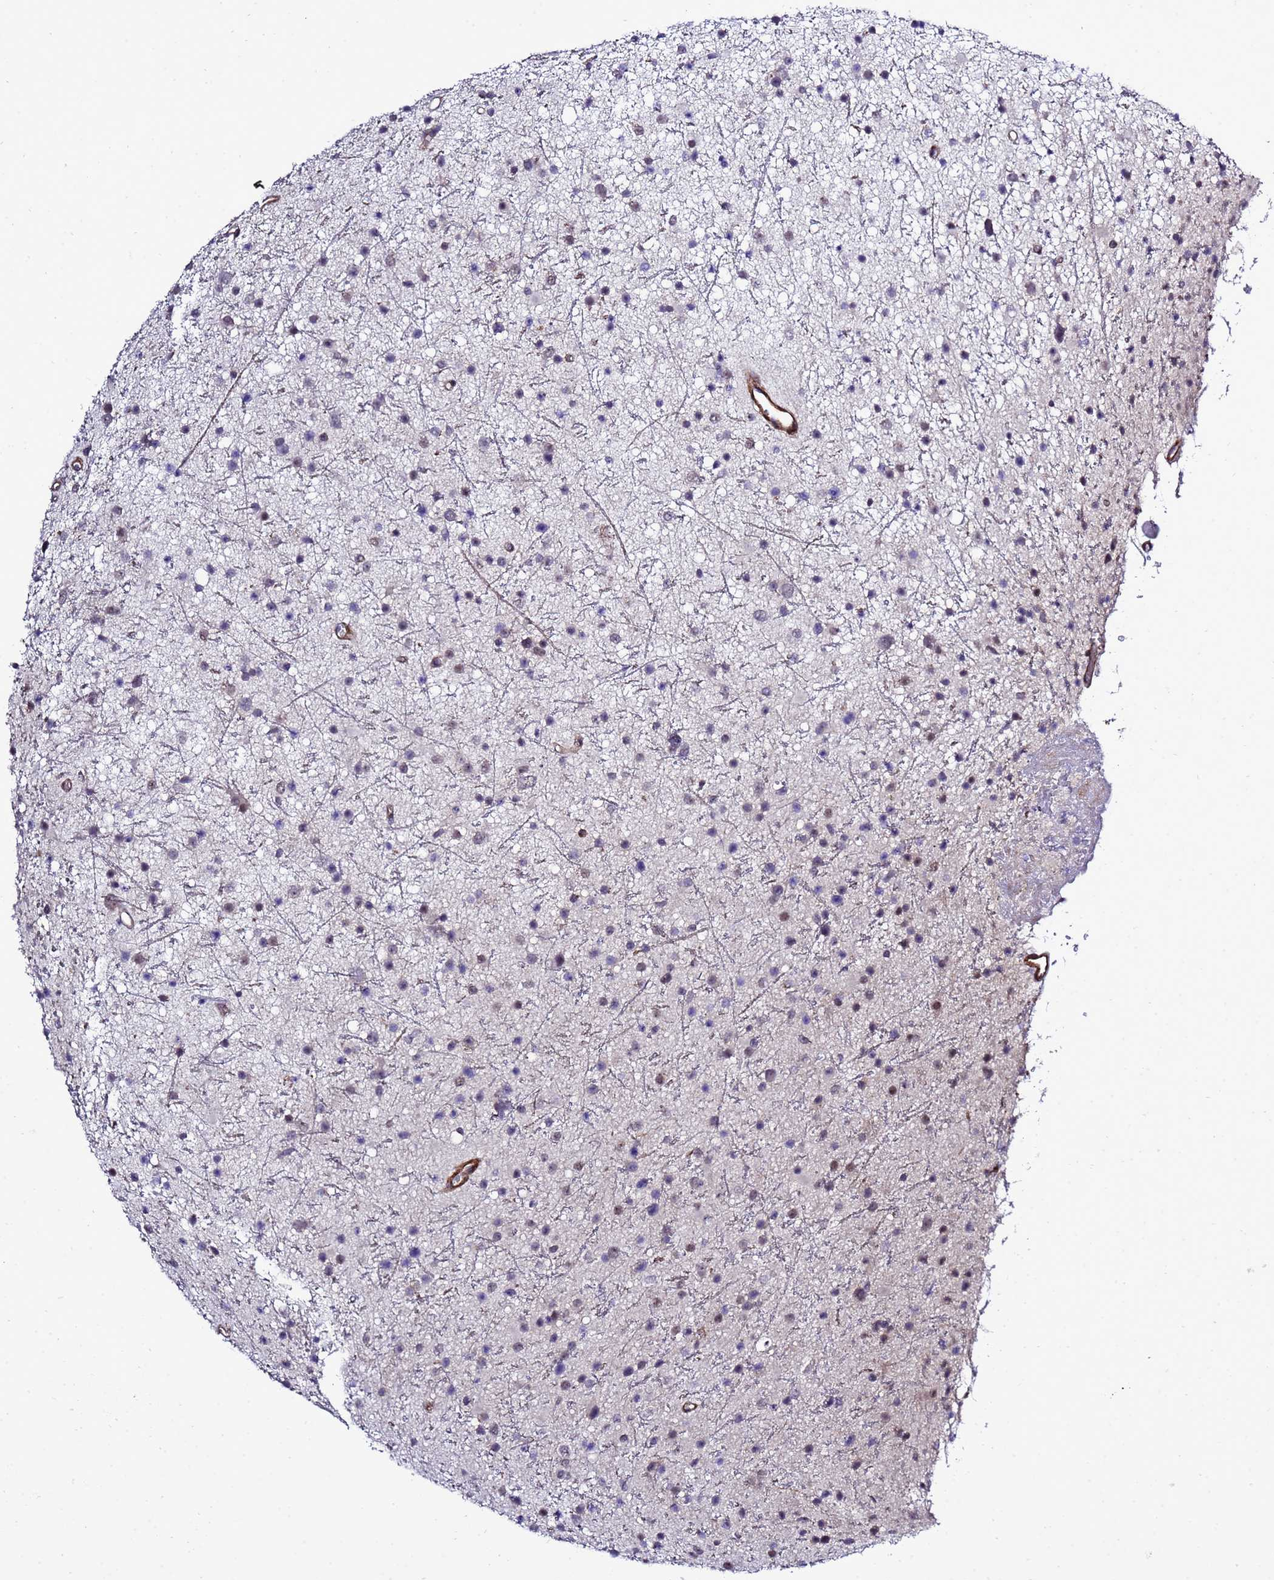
{"staining": {"intensity": "negative", "quantity": "none", "location": "none"}, "tissue": "glioma", "cell_type": "Tumor cells", "image_type": "cancer", "snomed": [{"axis": "morphology", "description": "Glioma, malignant, Low grade"}, {"axis": "topography", "description": "Cerebral cortex"}], "caption": "Tumor cells are negative for brown protein staining in low-grade glioma (malignant). (DAB IHC visualized using brightfield microscopy, high magnification).", "gene": "GZF1", "patient": {"sex": "female", "age": 39}}